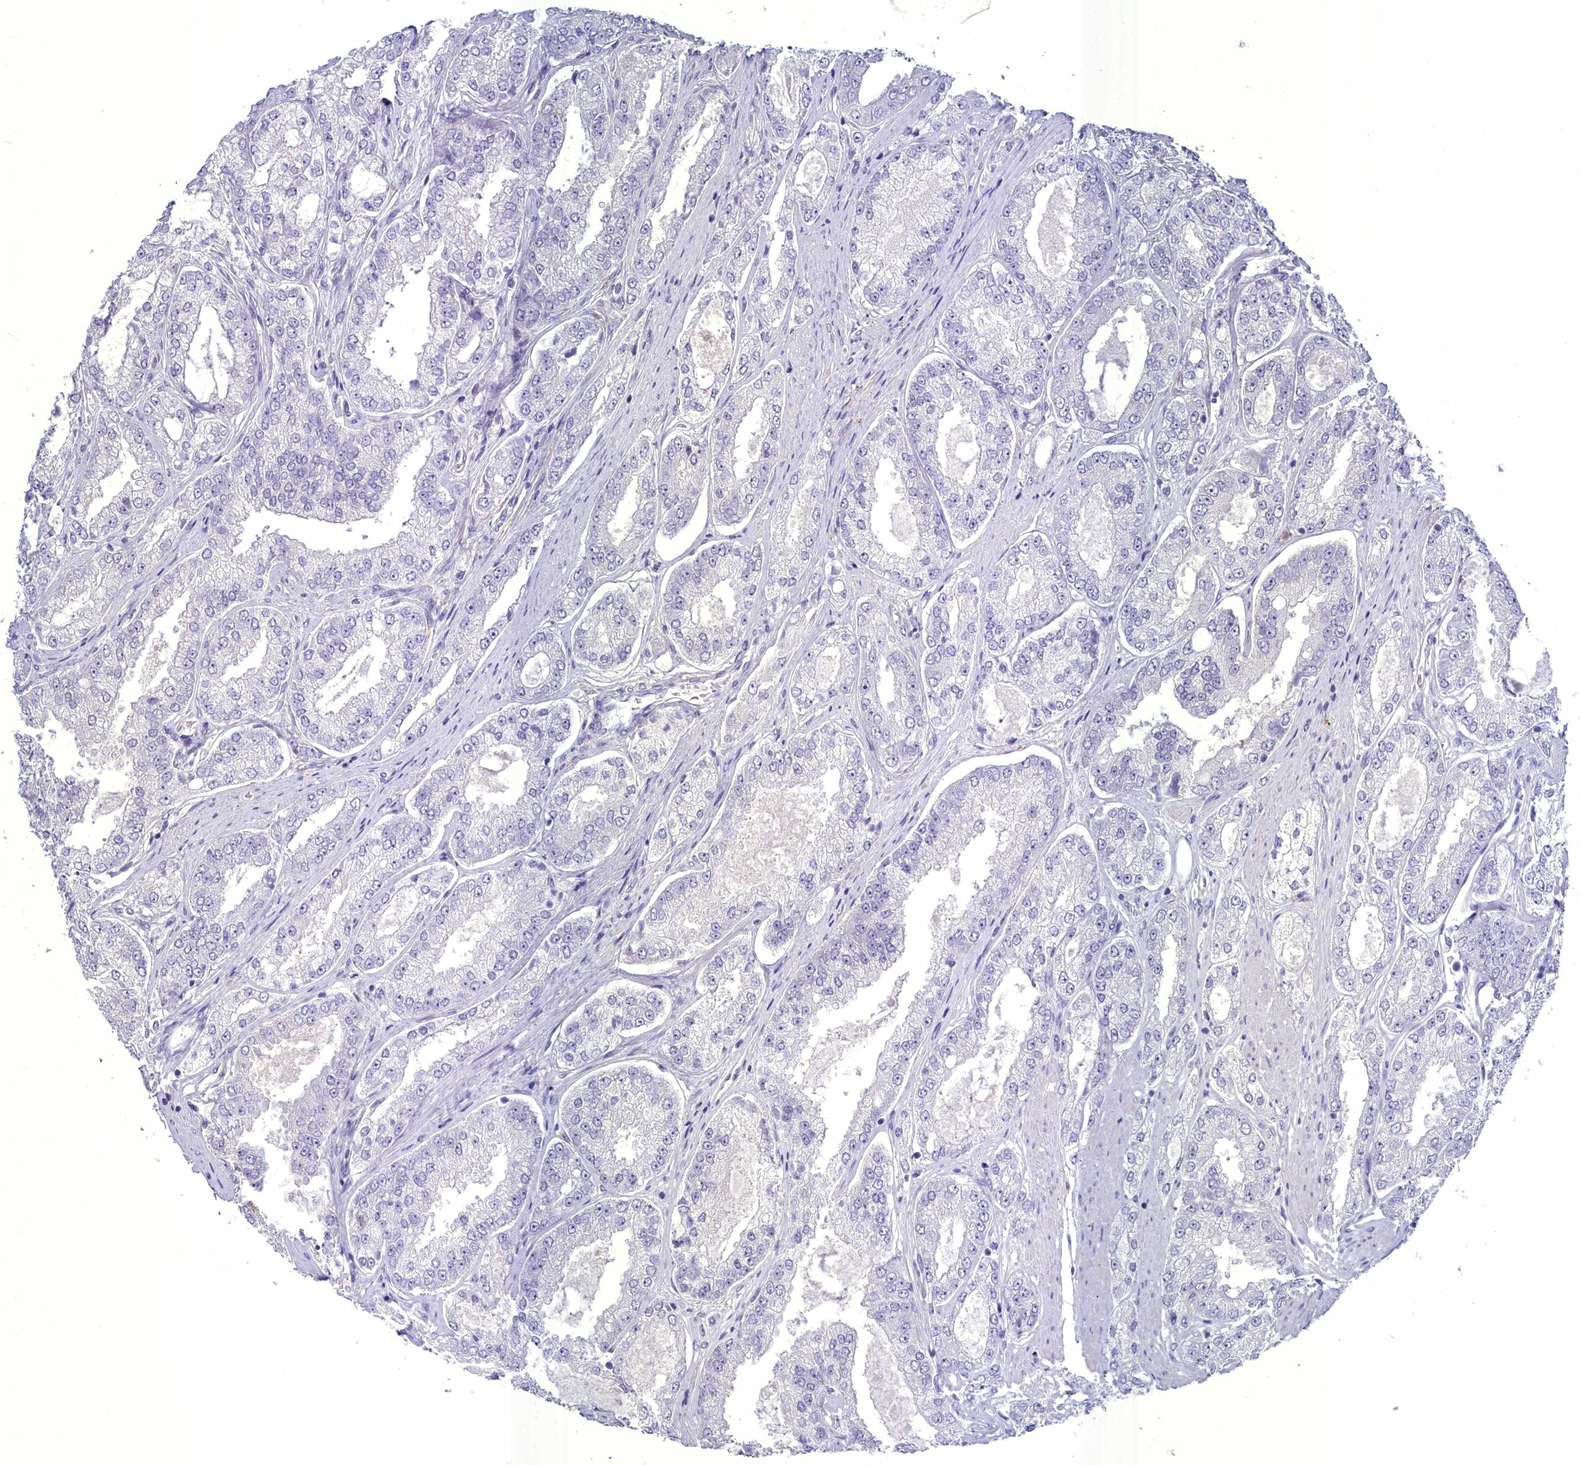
{"staining": {"intensity": "negative", "quantity": "none", "location": "none"}, "tissue": "prostate cancer", "cell_type": "Tumor cells", "image_type": "cancer", "snomed": [{"axis": "morphology", "description": "Adenocarcinoma, High grade"}, {"axis": "topography", "description": "Prostate"}], "caption": "DAB immunohistochemical staining of human prostate cancer displays no significant positivity in tumor cells.", "gene": "MAP6", "patient": {"sex": "male", "age": 71}}